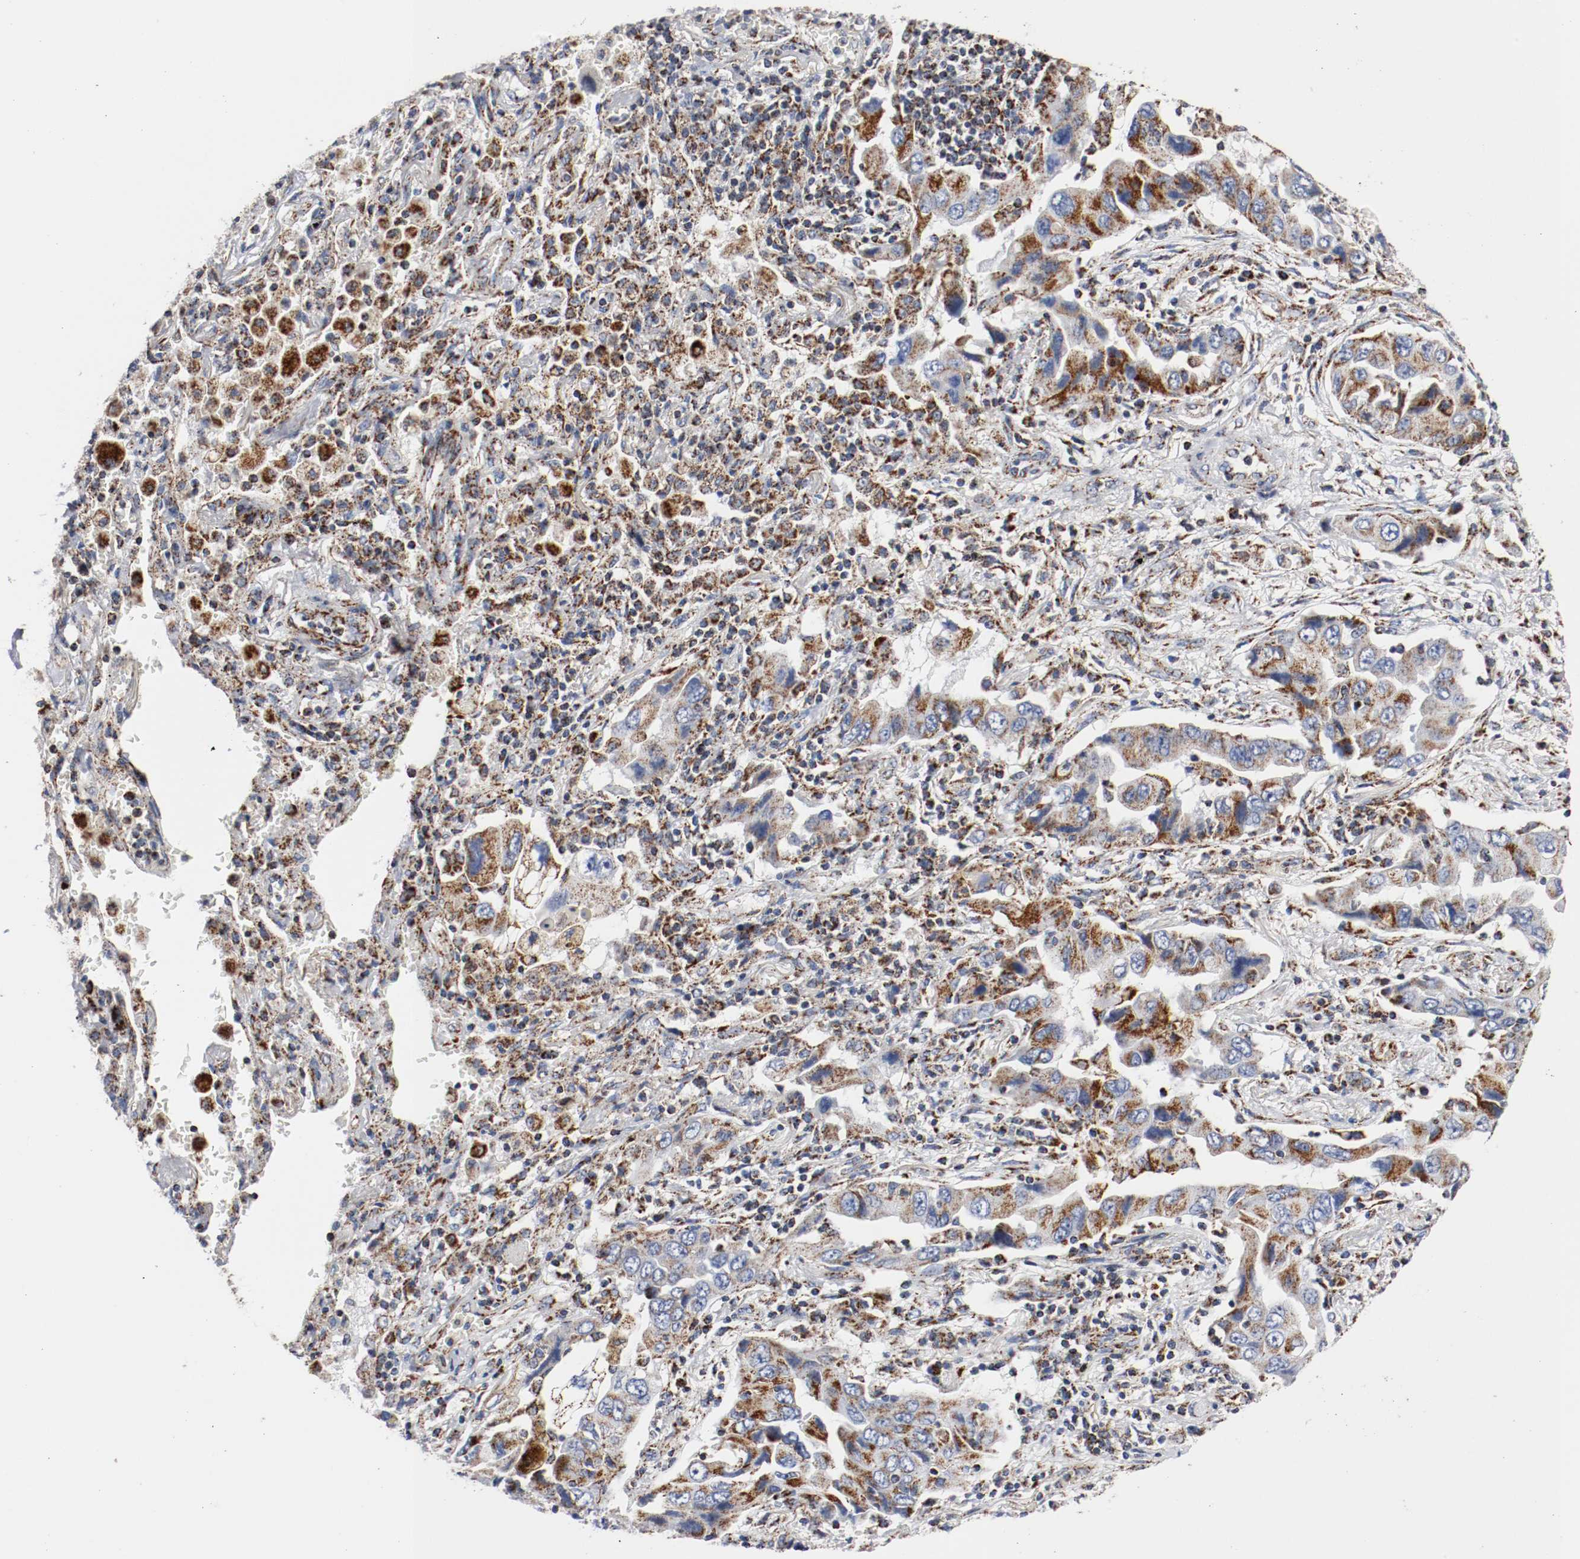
{"staining": {"intensity": "moderate", "quantity": "25%-75%", "location": "cytoplasmic/membranous"}, "tissue": "lung cancer", "cell_type": "Tumor cells", "image_type": "cancer", "snomed": [{"axis": "morphology", "description": "Adenocarcinoma, NOS"}, {"axis": "topography", "description": "Lung"}], "caption": "Protein expression by IHC reveals moderate cytoplasmic/membranous staining in approximately 25%-75% of tumor cells in adenocarcinoma (lung).", "gene": "TUBD1", "patient": {"sex": "female", "age": 65}}